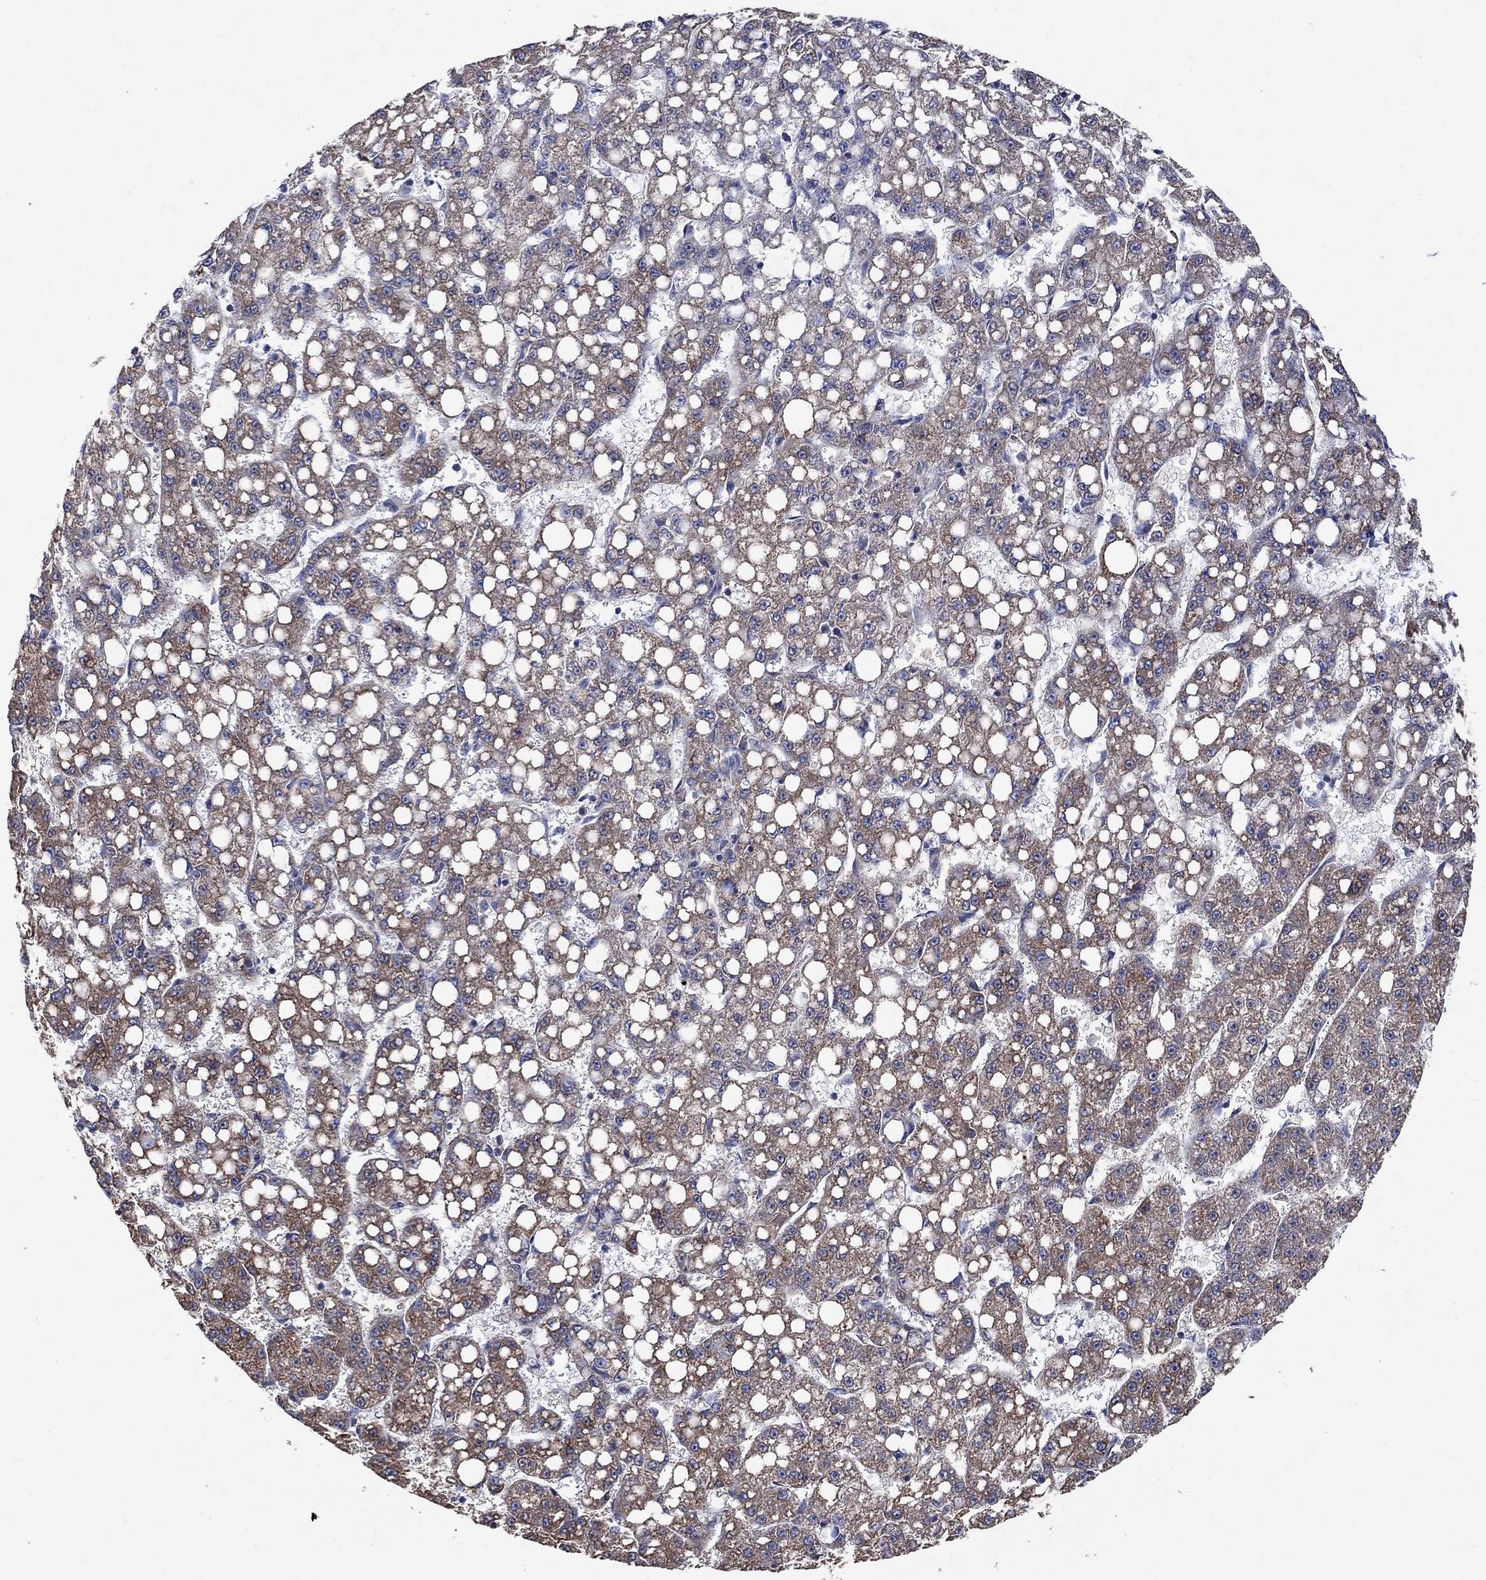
{"staining": {"intensity": "strong", "quantity": ">75%", "location": "cytoplasmic/membranous"}, "tissue": "liver cancer", "cell_type": "Tumor cells", "image_type": "cancer", "snomed": [{"axis": "morphology", "description": "Carcinoma, Hepatocellular, NOS"}, {"axis": "topography", "description": "Liver"}], "caption": "A histopathology image showing strong cytoplasmic/membranous expression in about >75% of tumor cells in liver cancer, as visualized by brown immunohistochemical staining.", "gene": "ANKRA2", "patient": {"sex": "female", "age": 65}}